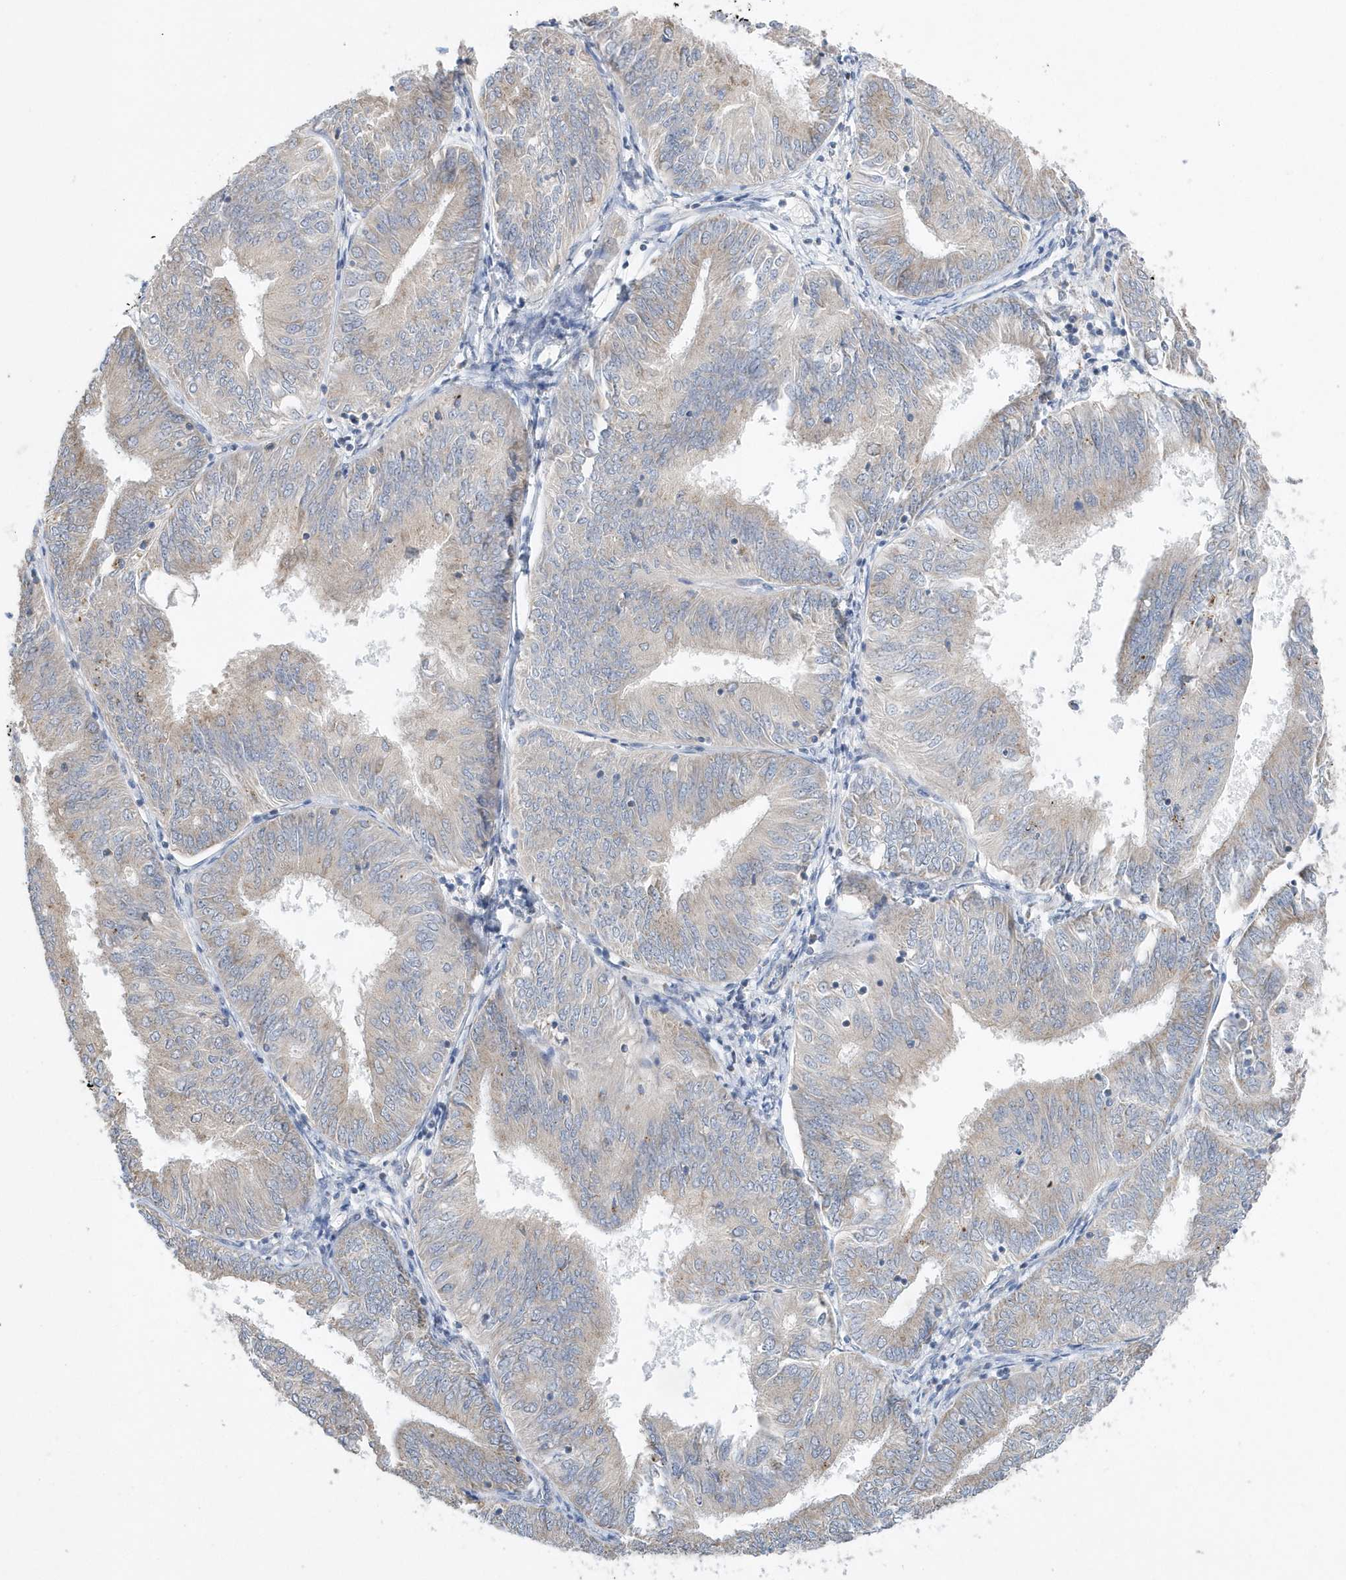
{"staining": {"intensity": "weak", "quantity": "<25%", "location": "cytoplasmic/membranous"}, "tissue": "endometrial cancer", "cell_type": "Tumor cells", "image_type": "cancer", "snomed": [{"axis": "morphology", "description": "Adenocarcinoma, NOS"}, {"axis": "topography", "description": "Endometrium"}], "caption": "Immunohistochemistry (IHC) photomicrograph of adenocarcinoma (endometrial) stained for a protein (brown), which shows no positivity in tumor cells.", "gene": "SPATA5", "patient": {"sex": "female", "age": 58}}